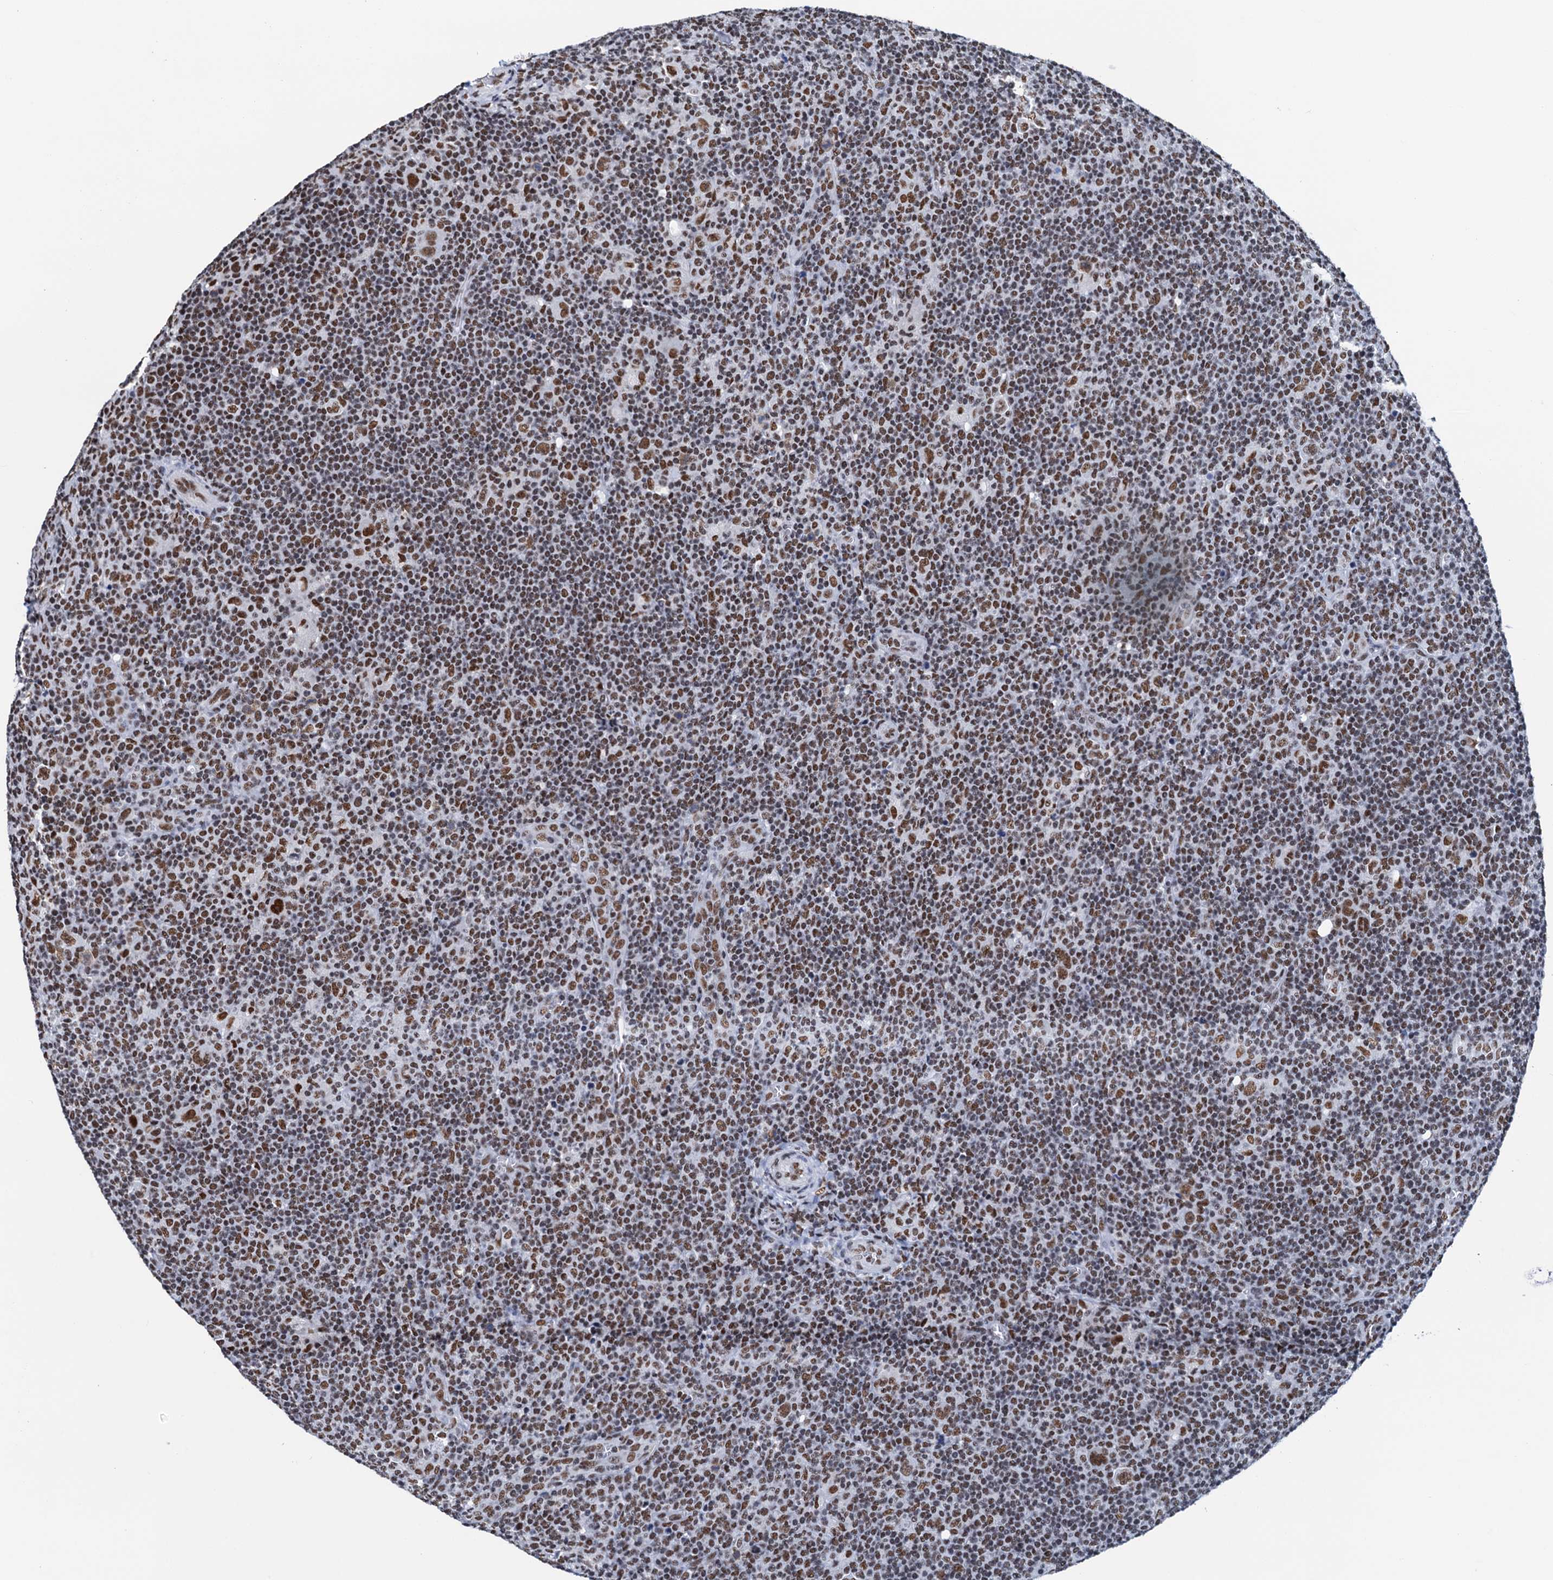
{"staining": {"intensity": "strong", "quantity": ">75%", "location": "nuclear"}, "tissue": "lymphoma", "cell_type": "Tumor cells", "image_type": "cancer", "snomed": [{"axis": "morphology", "description": "Hodgkin's disease, NOS"}, {"axis": "topography", "description": "Lymph node"}], "caption": "IHC image of neoplastic tissue: human Hodgkin's disease stained using immunohistochemistry (IHC) exhibits high levels of strong protein expression localized specifically in the nuclear of tumor cells, appearing as a nuclear brown color.", "gene": "SLTM", "patient": {"sex": "female", "age": 57}}